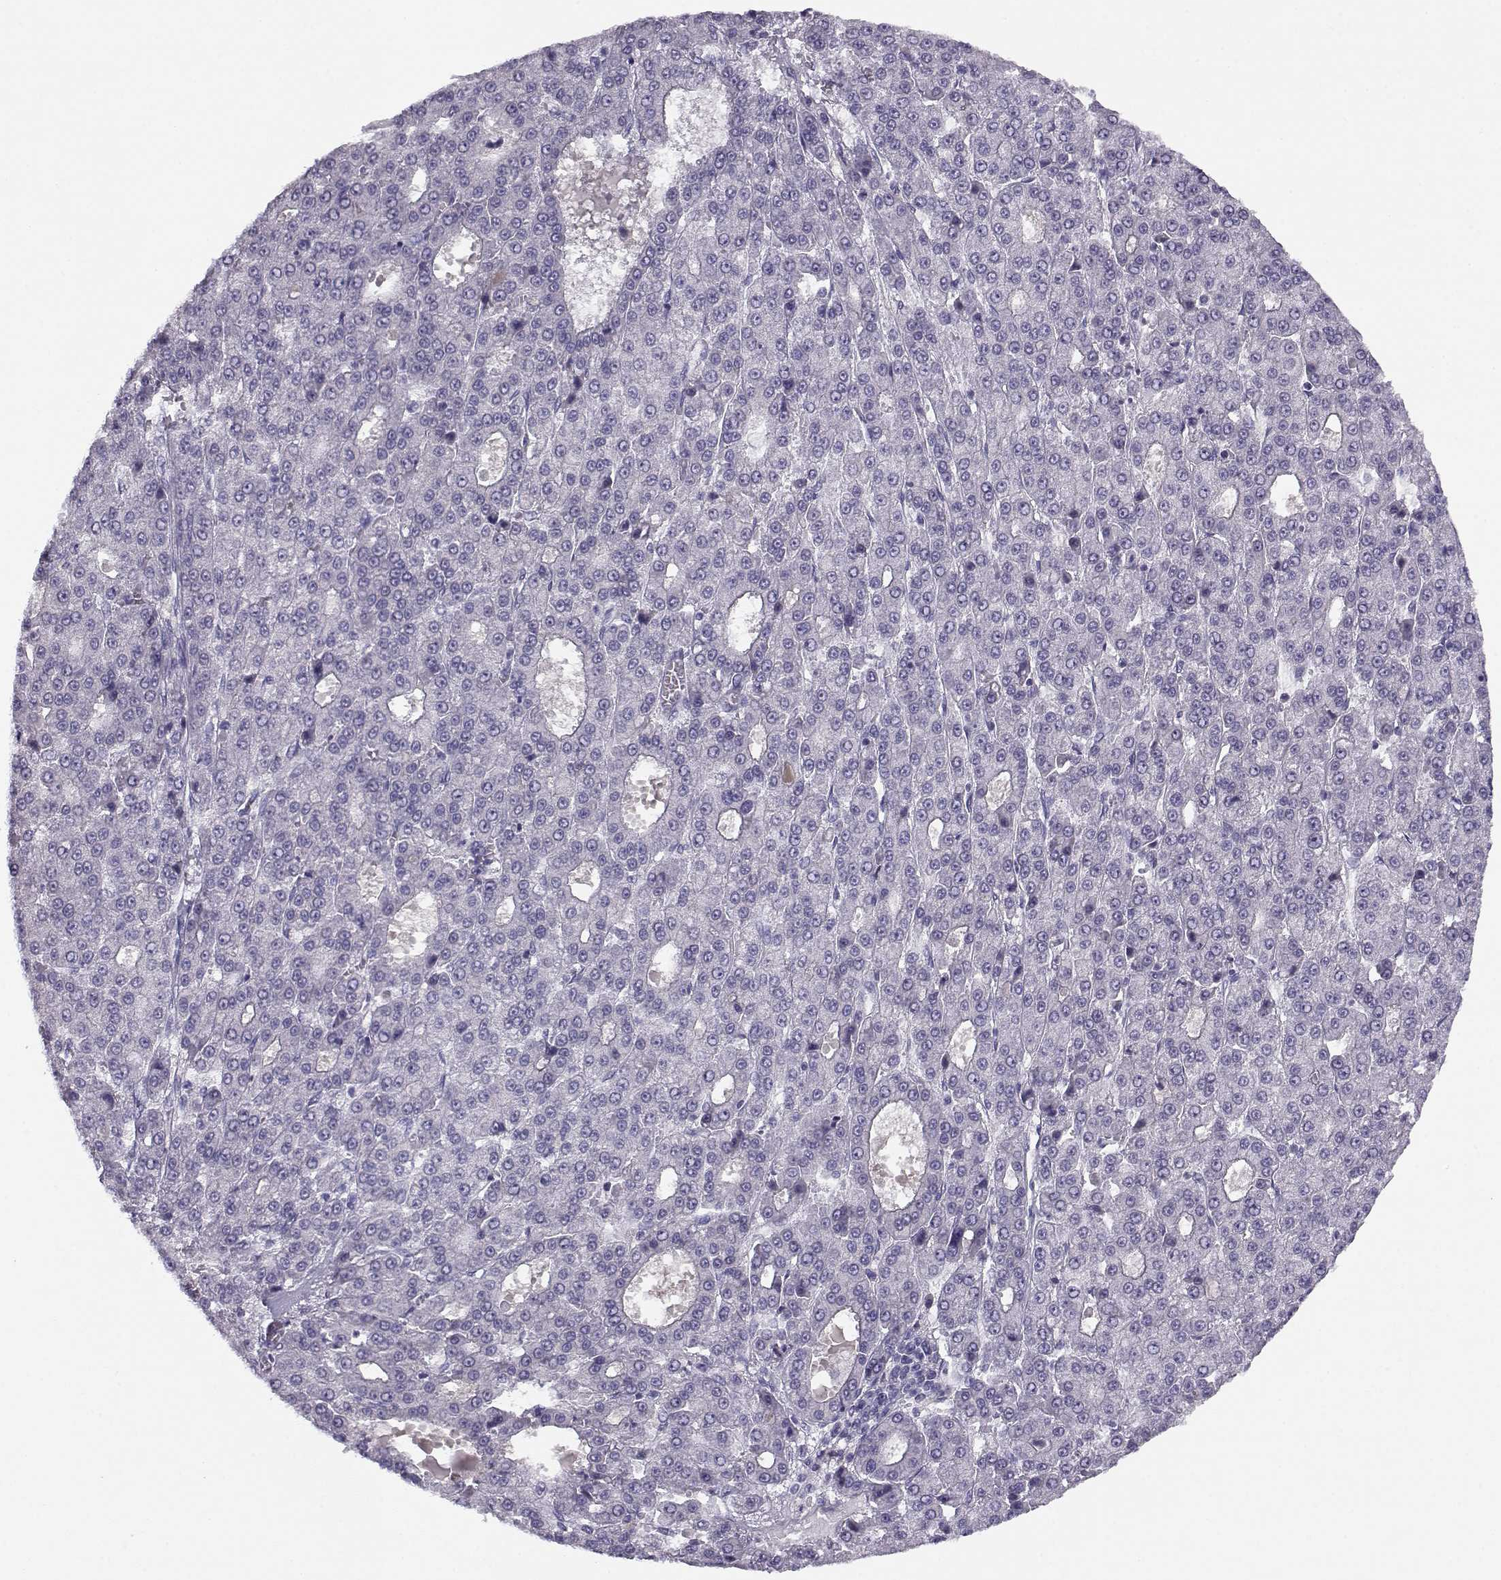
{"staining": {"intensity": "negative", "quantity": "none", "location": "none"}, "tissue": "liver cancer", "cell_type": "Tumor cells", "image_type": "cancer", "snomed": [{"axis": "morphology", "description": "Carcinoma, Hepatocellular, NOS"}, {"axis": "topography", "description": "Liver"}], "caption": "Liver cancer was stained to show a protein in brown. There is no significant positivity in tumor cells. The staining was performed using DAB (3,3'-diaminobenzidine) to visualize the protein expression in brown, while the nuclei were stained in blue with hematoxylin (Magnification: 20x).", "gene": "CFAP77", "patient": {"sex": "male", "age": 70}}